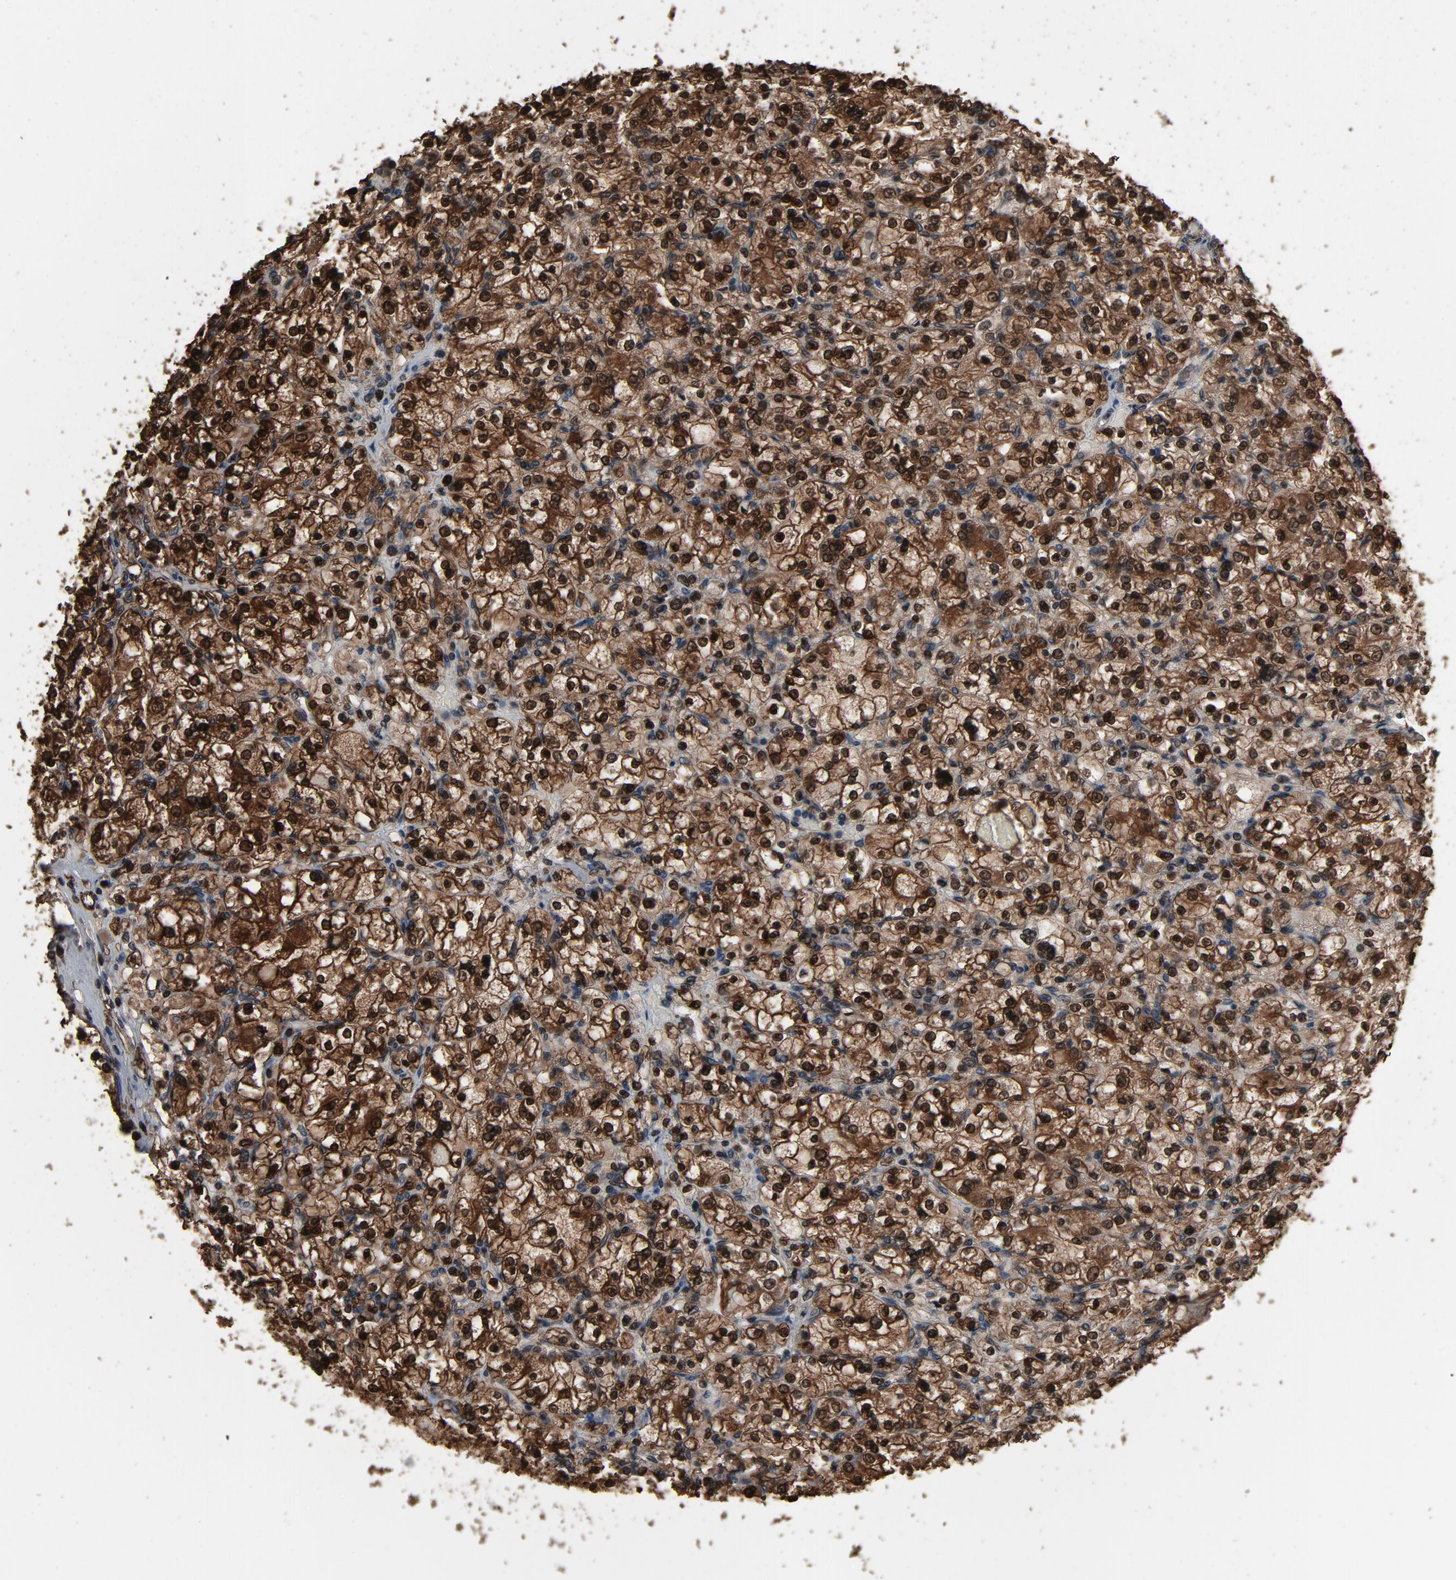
{"staining": {"intensity": "weak", "quantity": ">75%", "location": "cytoplasmic/membranous,nuclear"}, "tissue": "renal cancer", "cell_type": "Tumor cells", "image_type": "cancer", "snomed": [{"axis": "morphology", "description": "Adenocarcinoma, NOS"}, {"axis": "topography", "description": "Kidney"}], "caption": "A brown stain labels weak cytoplasmic/membranous and nuclear staining of a protein in renal cancer tumor cells. (brown staining indicates protein expression, while blue staining denotes nuclei).", "gene": "UBE2D1", "patient": {"sex": "female", "age": 83}}